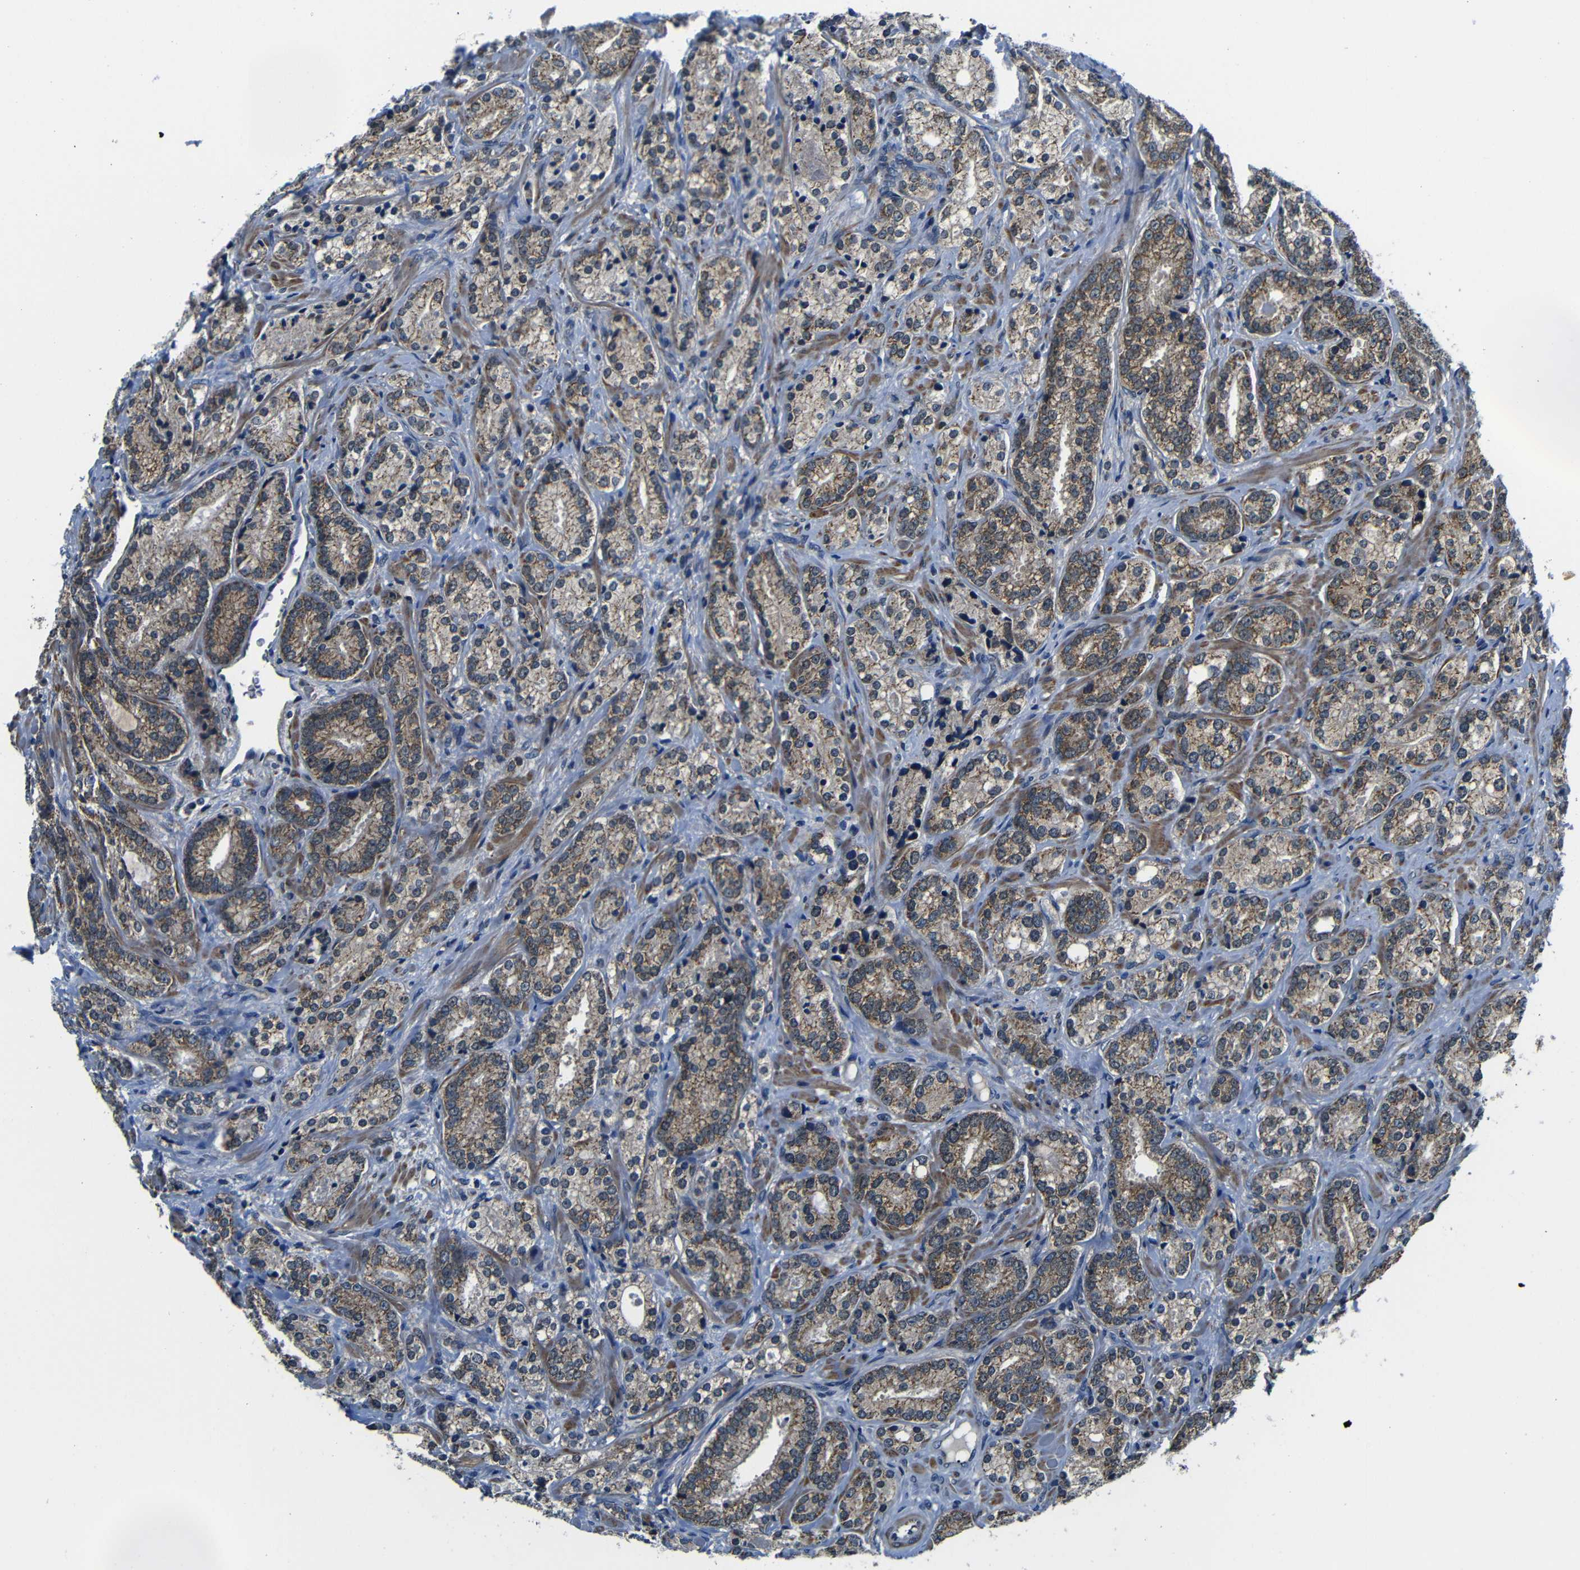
{"staining": {"intensity": "moderate", "quantity": ">75%", "location": "cytoplasmic/membranous"}, "tissue": "prostate cancer", "cell_type": "Tumor cells", "image_type": "cancer", "snomed": [{"axis": "morphology", "description": "Adenocarcinoma, High grade"}, {"axis": "topography", "description": "Prostate"}], "caption": "Immunohistochemical staining of prostate cancer displays moderate cytoplasmic/membranous protein expression in about >75% of tumor cells. The staining was performed using DAB to visualize the protein expression in brown, while the nuclei were stained in blue with hematoxylin (Magnification: 20x).", "gene": "FKBP14", "patient": {"sex": "male", "age": 61}}